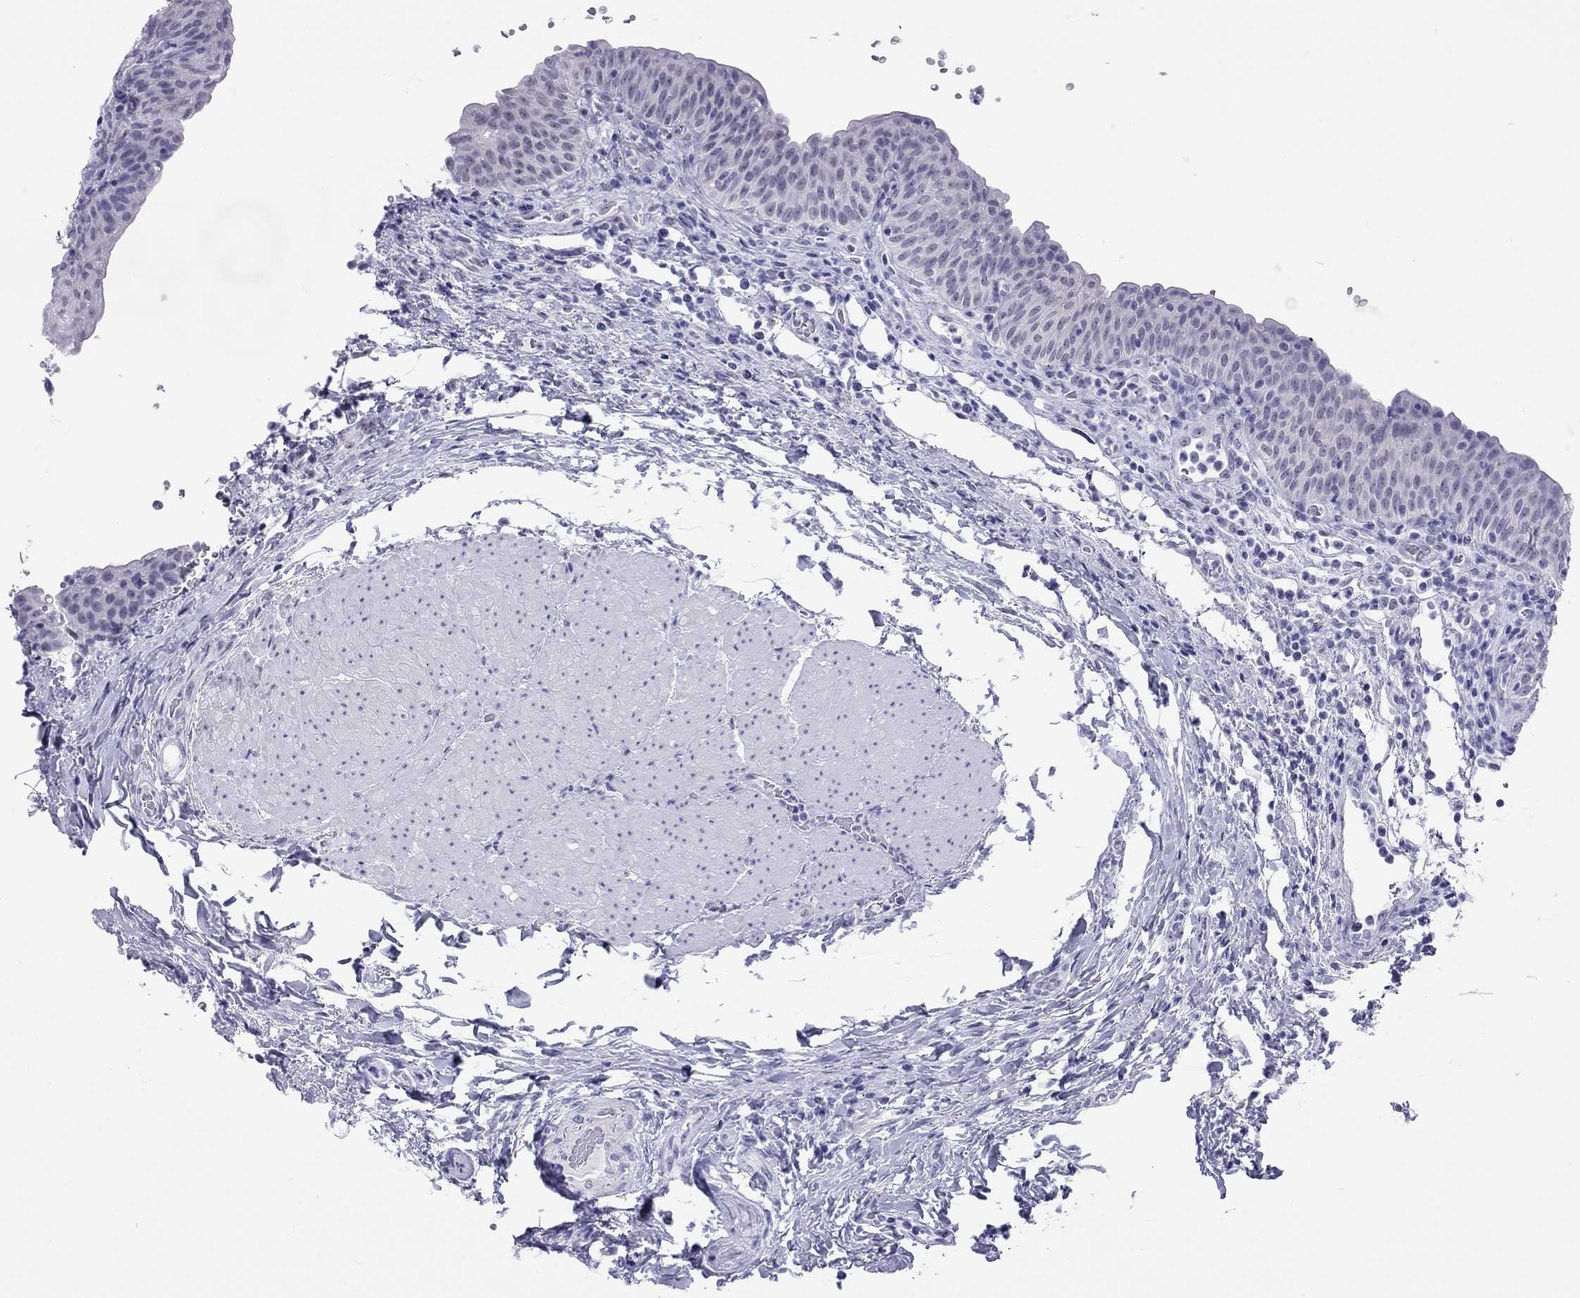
{"staining": {"intensity": "negative", "quantity": "none", "location": "none"}, "tissue": "urinary bladder", "cell_type": "Urothelial cells", "image_type": "normal", "snomed": [{"axis": "morphology", "description": "Normal tissue, NOS"}, {"axis": "topography", "description": "Urinary bladder"}], "caption": "The photomicrograph reveals no staining of urothelial cells in benign urinary bladder. Nuclei are stained in blue.", "gene": "LYAR", "patient": {"sex": "male", "age": 66}}